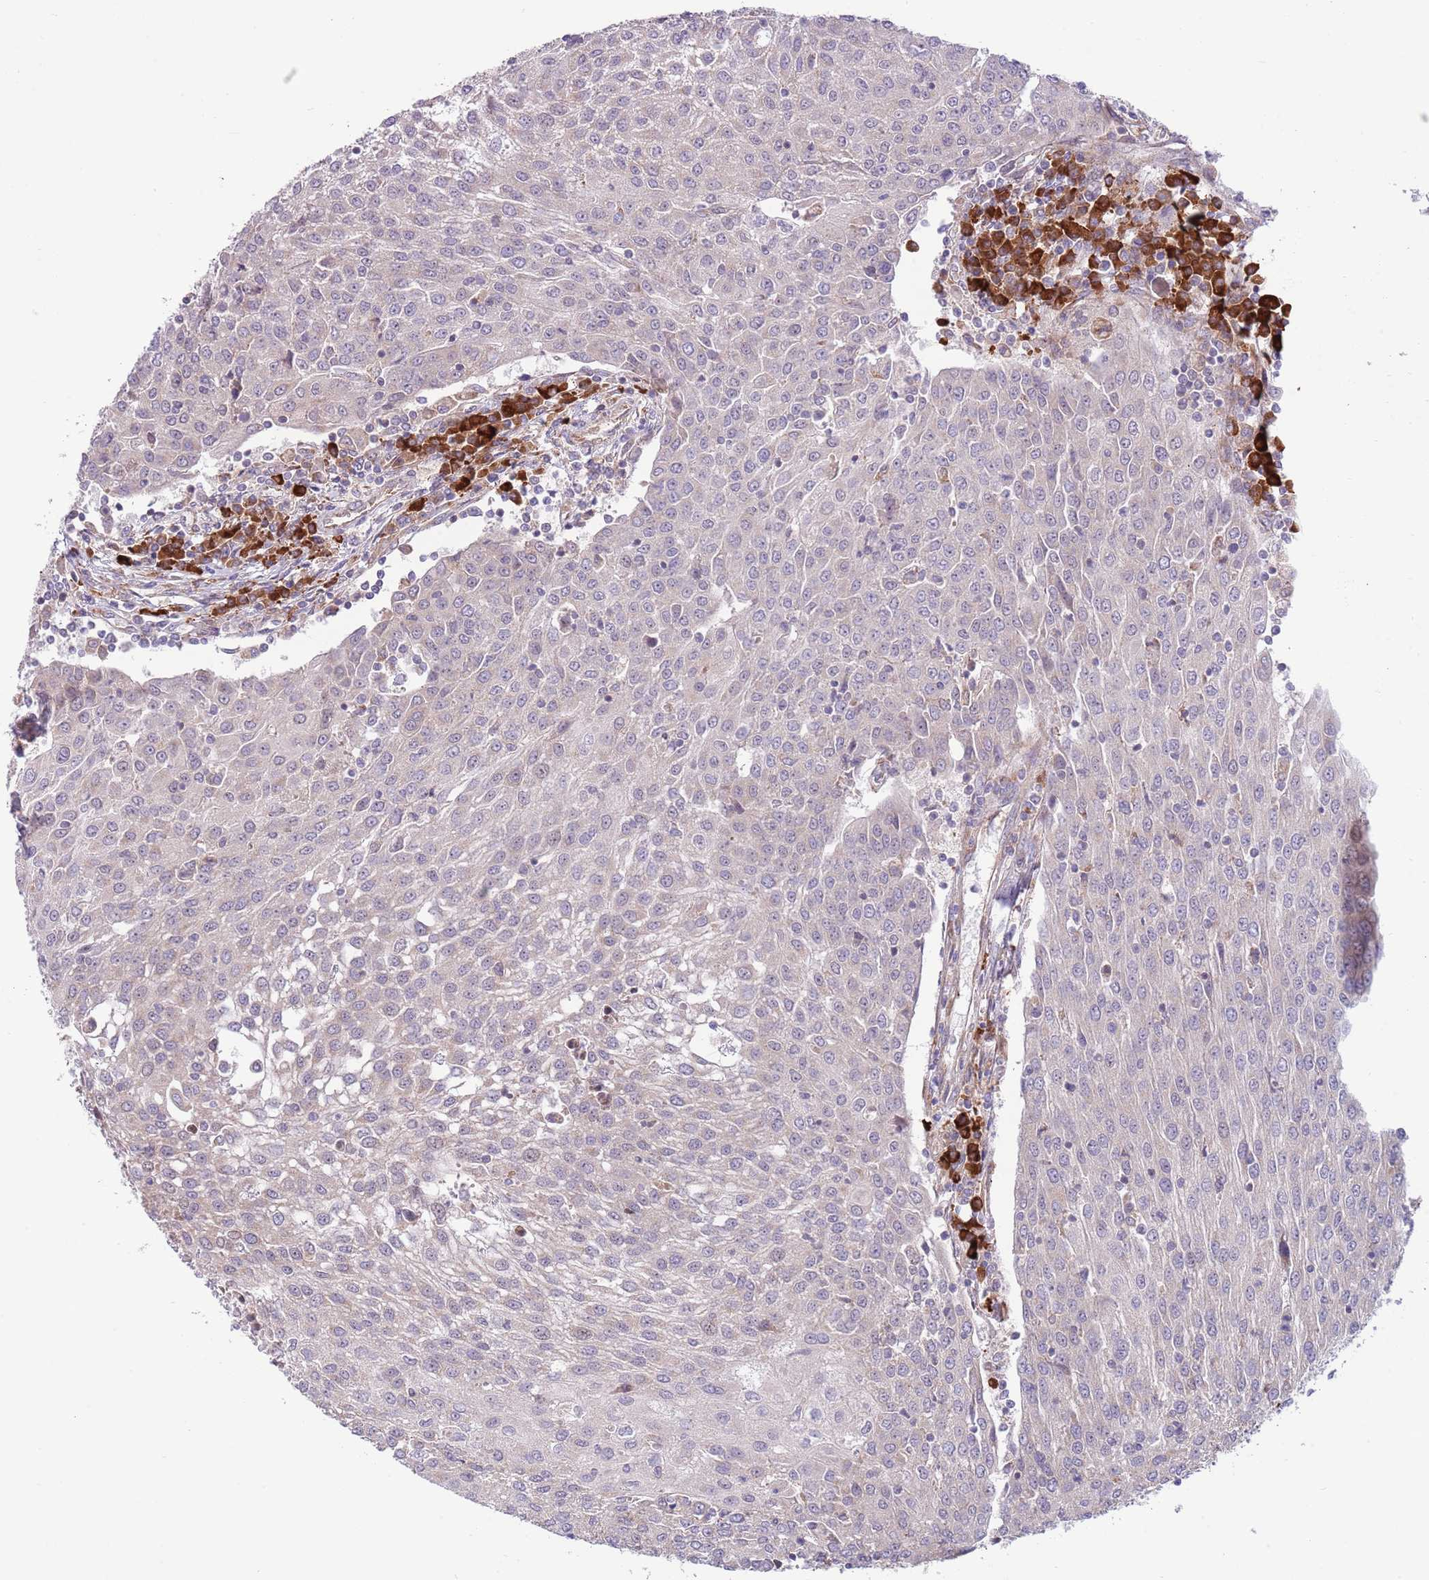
{"staining": {"intensity": "negative", "quantity": "none", "location": "none"}, "tissue": "urothelial cancer", "cell_type": "Tumor cells", "image_type": "cancer", "snomed": [{"axis": "morphology", "description": "Urothelial carcinoma, High grade"}, {"axis": "topography", "description": "Urinary bladder"}], "caption": "The IHC photomicrograph has no significant expression in tumor cells of urothelial carcinoma (high-grade) tissue.", "gene": "DAND5", "patient": {"sex": "female", "age": 85}}